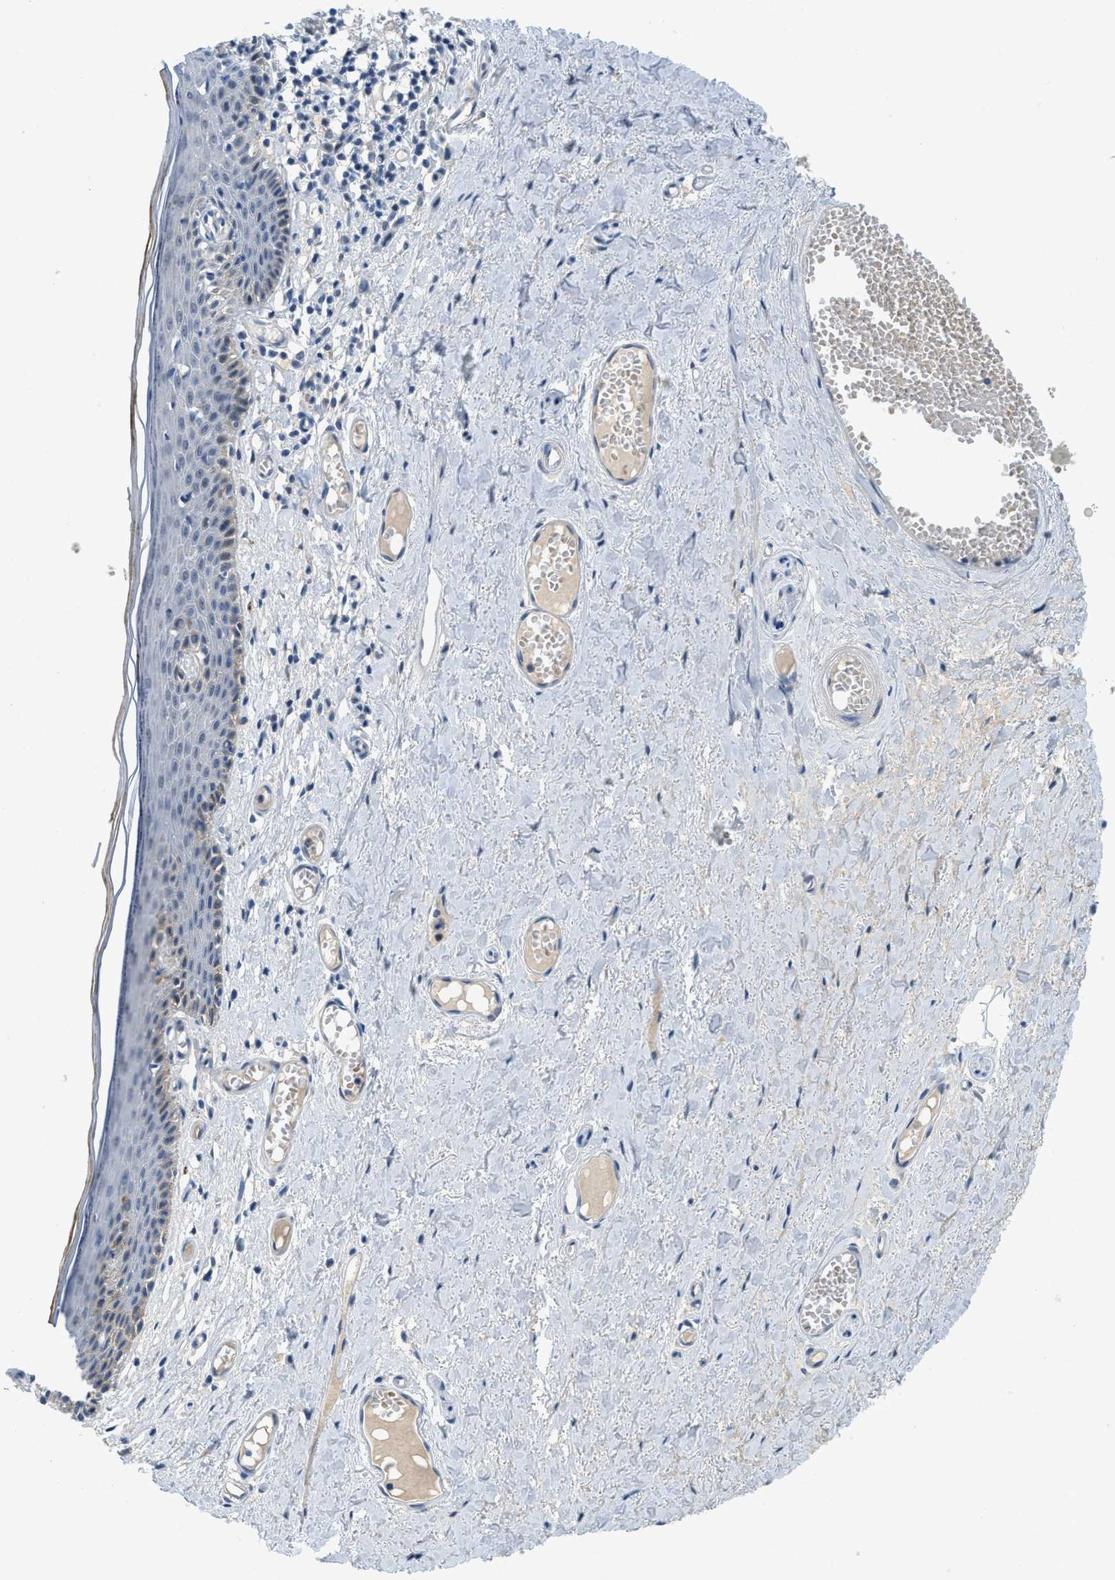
{"staining": {"intensity": "negative", "quantity": "none", "location": "none"}, "tissue": "skin", "cell_type": "Epidermal cells", "image_type": "normal", "snomed": [{"axis": "morphology", "description": "Normal tissue, NOS"}, {"axis": "topography", "description": "Adipose tissue"}, {"axis": "topography", "description": "Vascular tissue"}, {"axis": "topography", "description": "Anal"}, {"axis": "topography", "description": "Peripheral nerve tissue"}], "caption": "IHC of unremarkable human skin shows no staining in epidermal cells. (Brightfield microscopy of DAB immunohistochemistry at high magnification).", "gene": "TSPAN3", "patient": {"sex": "female", "age": 54}}